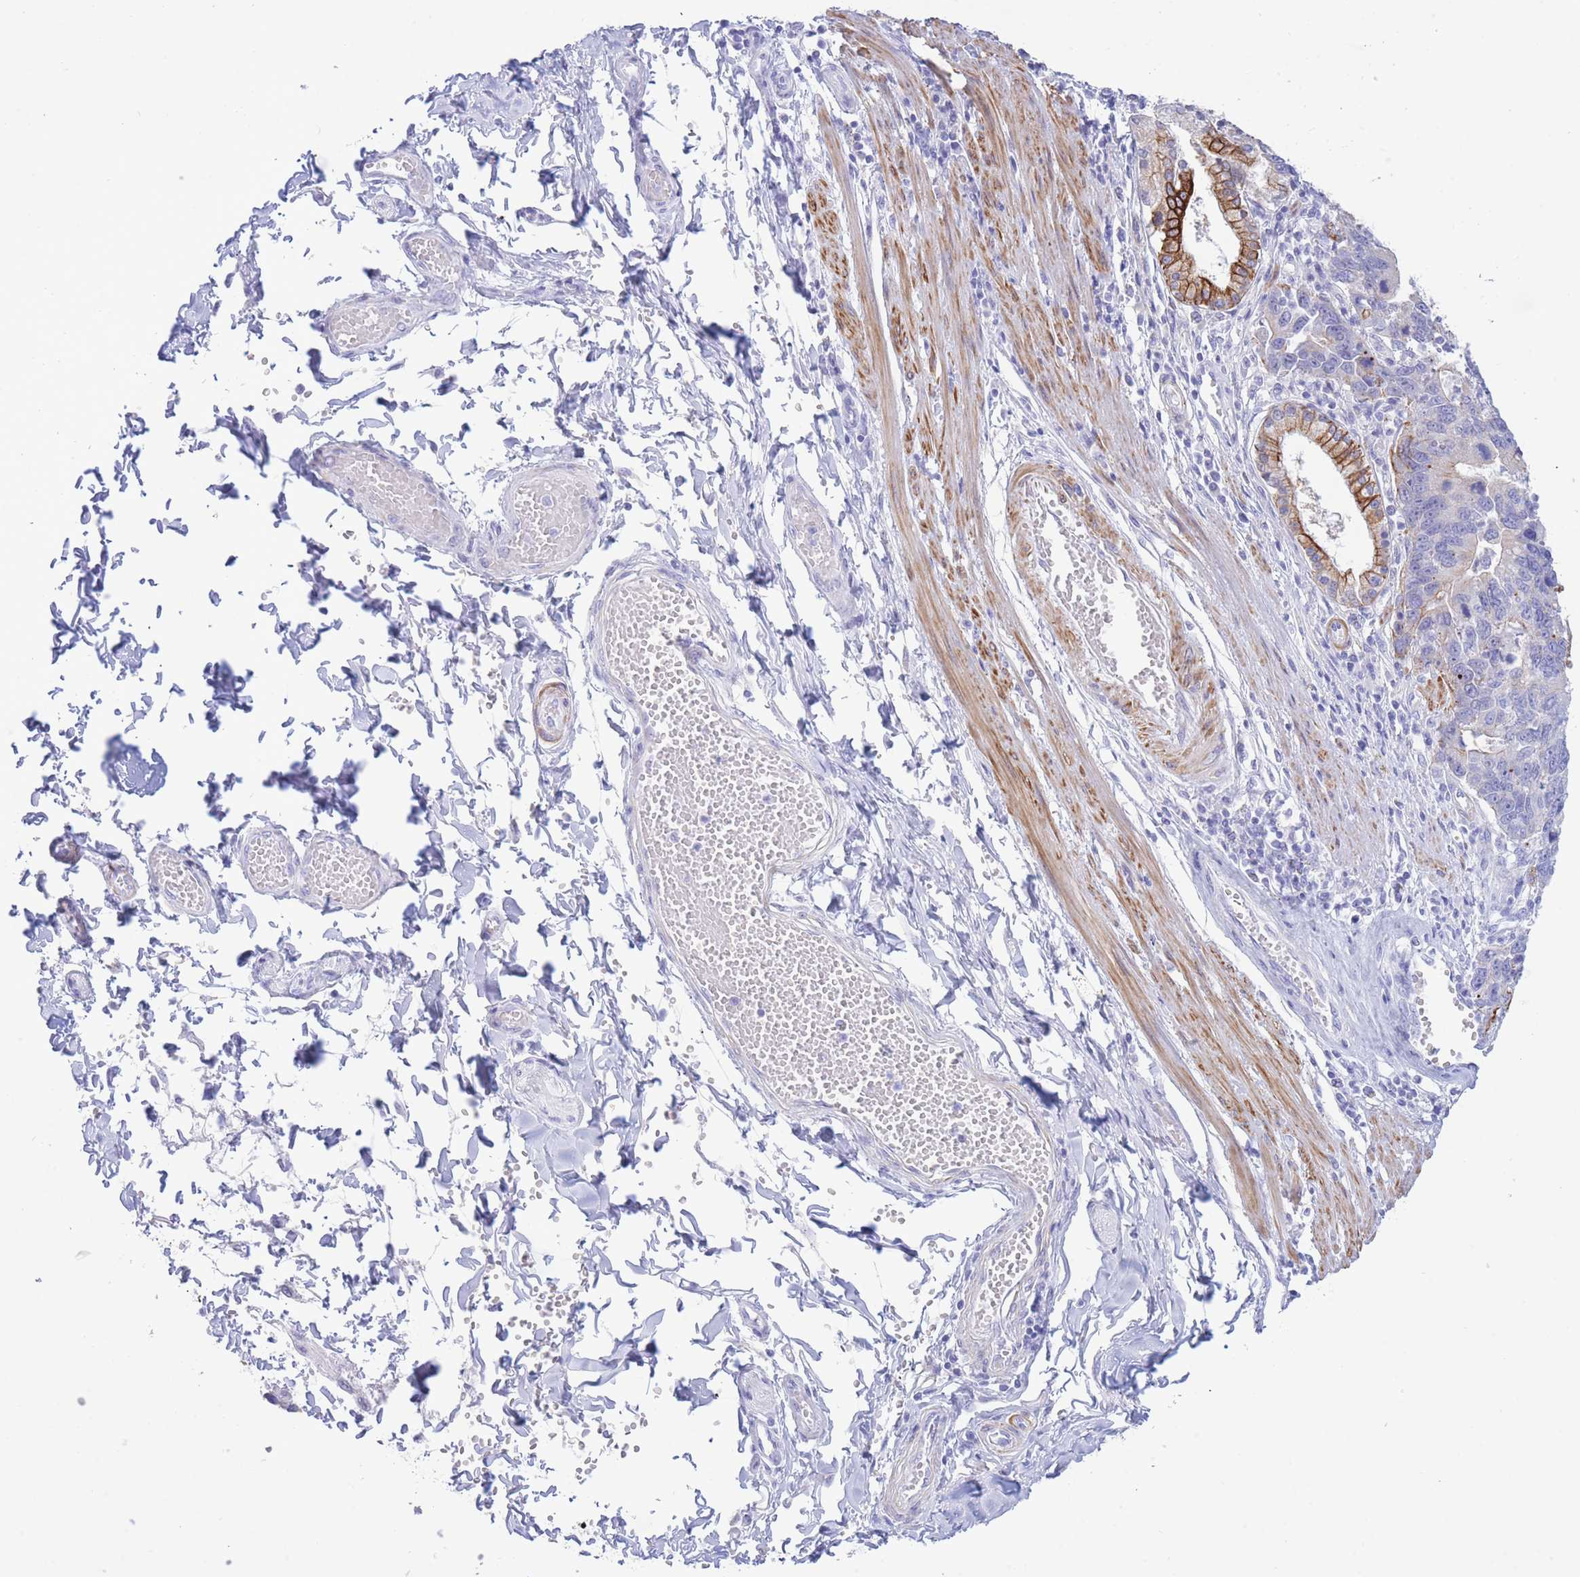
{"staining": {"intensity": "strong", "quantity": "<25%", "location": "cytoplasmic/membranous"}, "tissue": "stomach cancer", "cell_type": "Tumor cells", "image_type": "cancer", "snomed": [{"axis": "morphology", "description": "Adenocarcinoma, NOS"}, {"axis": "topography", "description": "Stomach"}], "caption": "Immunohistochemical staining of stomach adenocarcinoma exhibits medium levels of strong cytoplasmic/membranous staining in about <25% of tumor cells.", "gene": "VWA8", "patient": {"sex": "male", "age": 59}}